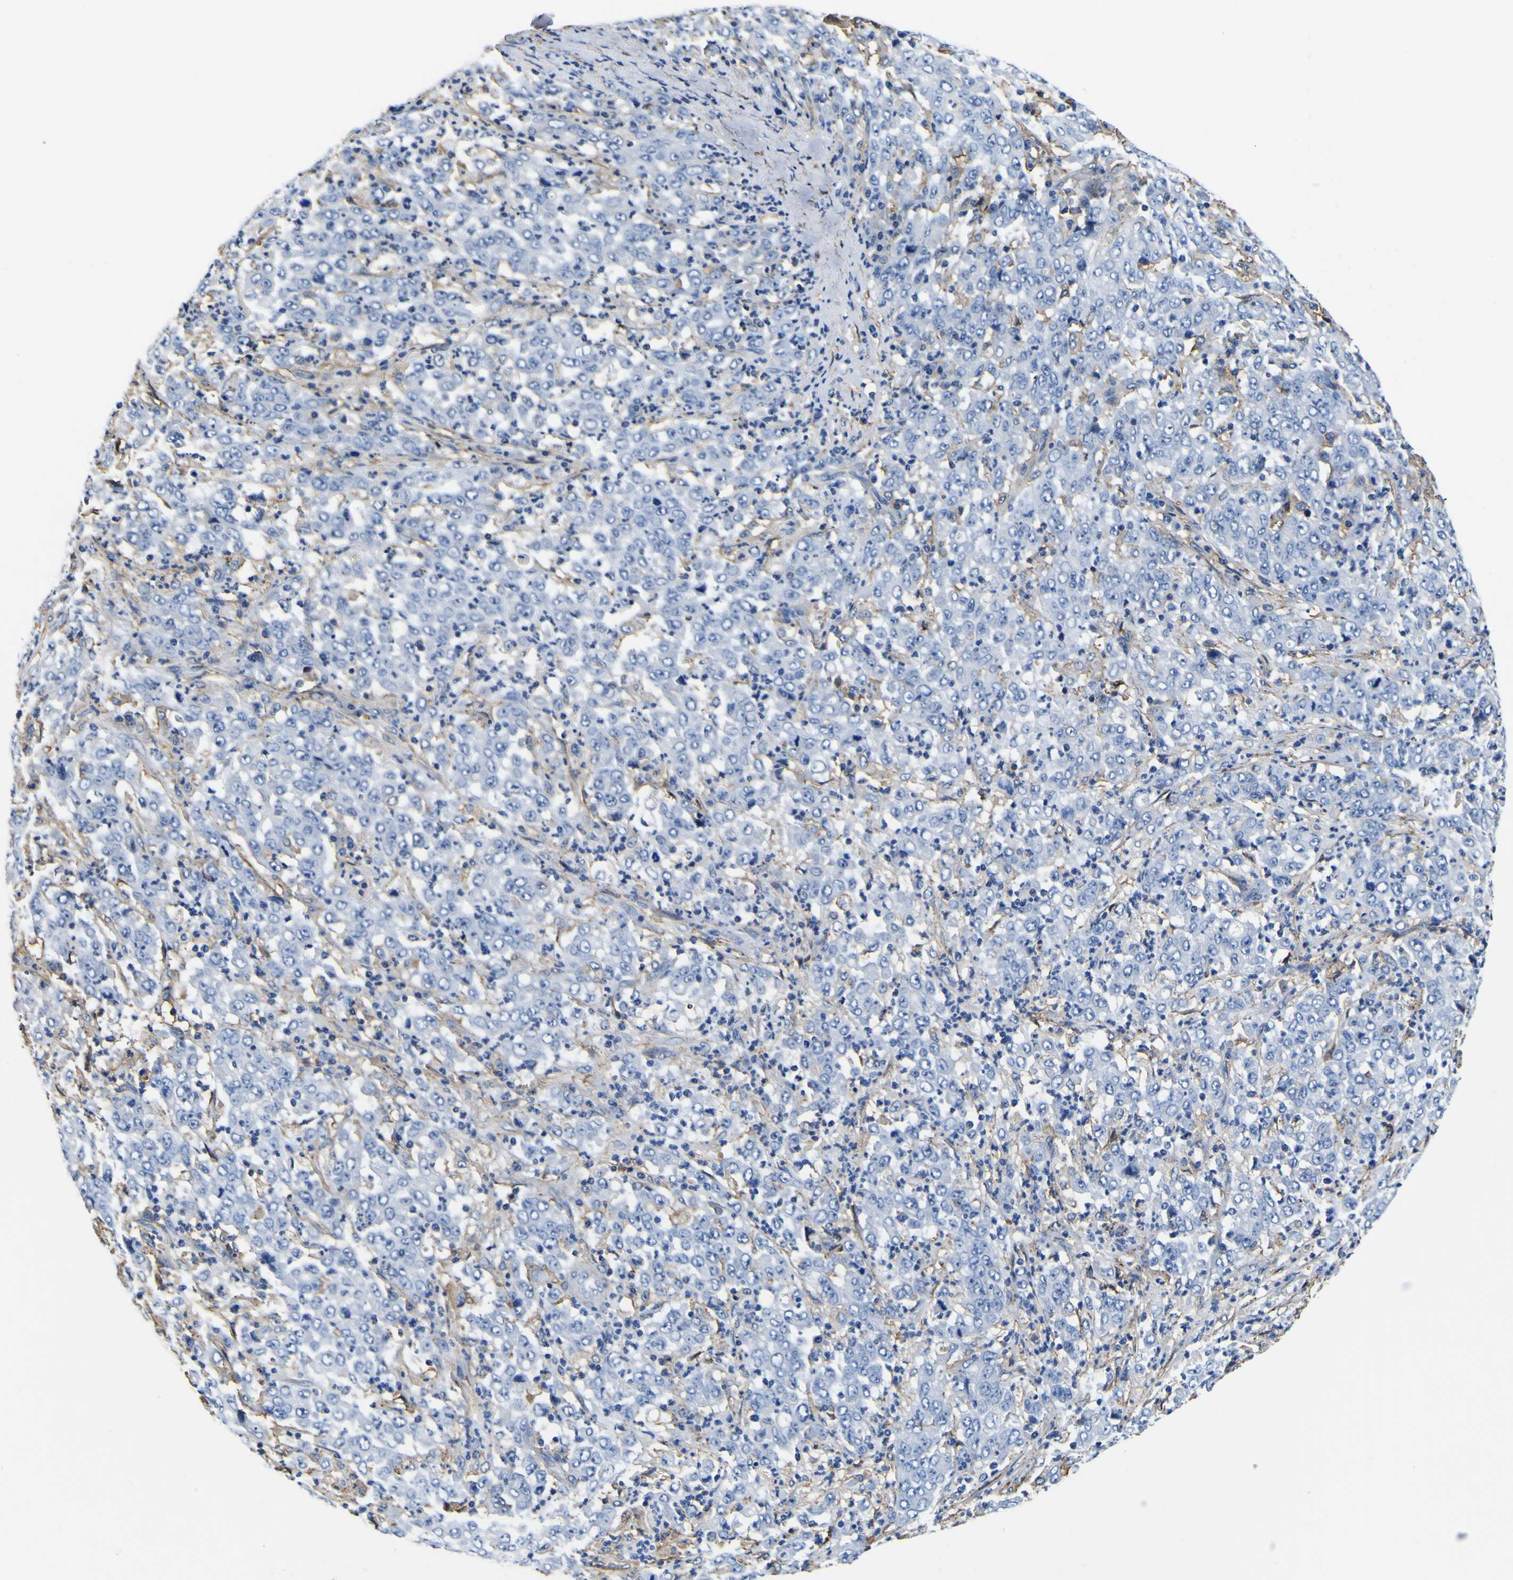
{"staining": {"intensity": "negative", "quantity": "none", "location": "none"}, "tissue": "stomach cancer", "cell_type": "Tumor cells", "image_type": "cancer", "snomed": [{"axis": "morphology", "description": "Adenocarcinoma, NOS"}, {"axis": "topography", "description": "Stomach, lower"}], "caption": "A photomicrograph of human adenocarcinoma (stomach) is negative for staining in tumor cells.", "gene": "PXDN", "patient": {"sex": "female", "age": 71}}